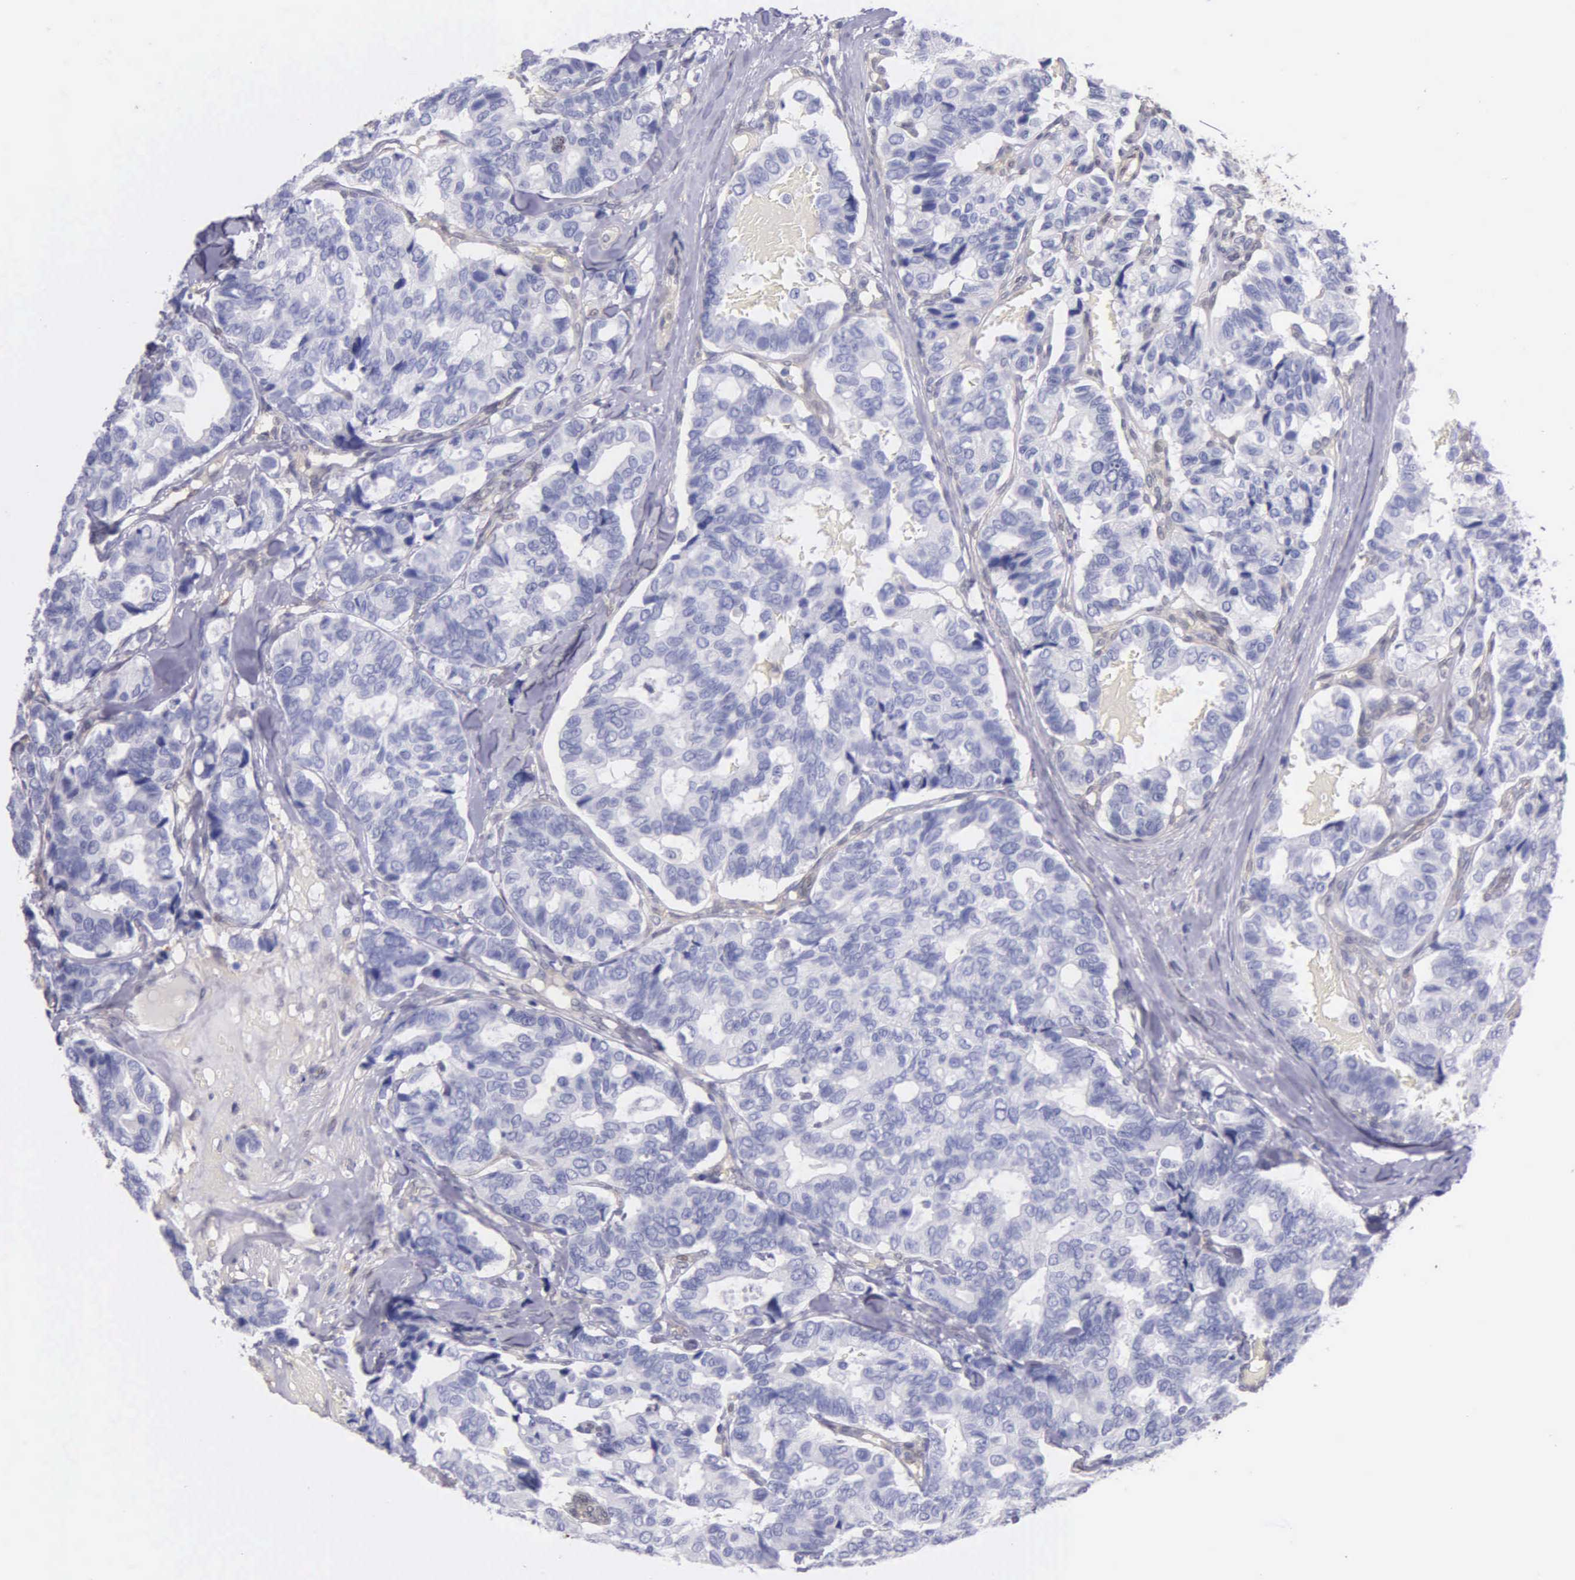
{"staining": {"intensity": "negative", "quantity": "none", "location": "none"}, "tissue": "breast cancer", "cell_type": "Tumor cells", "image_type": "cancer", "snomed": [{"axis": "morphology", "description": "Duct carcinoma"}, {"axis": "topography", "description": "Breast"}], "caption": "Breast cancer (invasive ductal carcinoma) stained for a protein using immunohistochemistry (IHC) shows no staining tumor cells.", "gene": "GSTT2", "patient": {"sex": "female", "age": 69}}